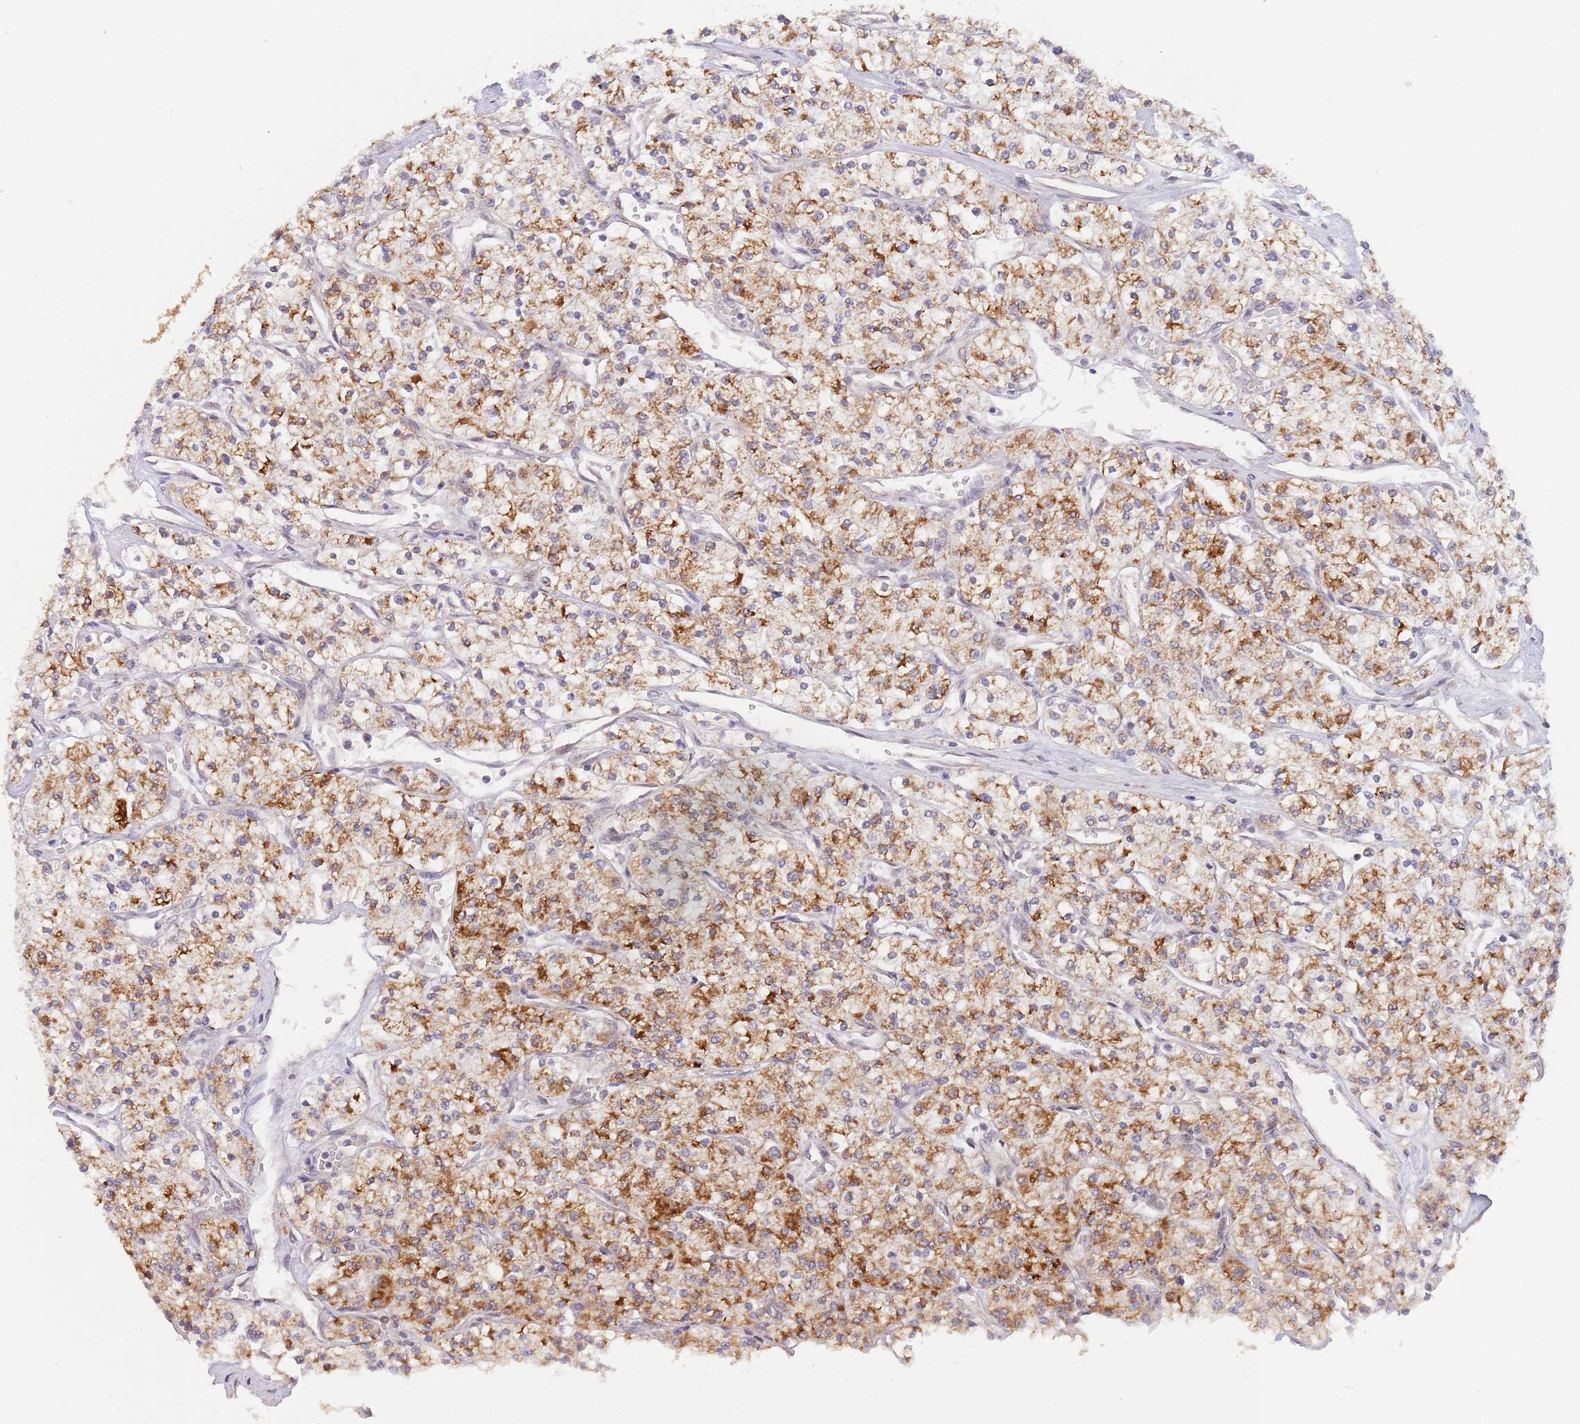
{"staining": {"intensity": "moderate", "quantity": ">75%", "location": "cytoplasmic/membranous"}, "tissue": "renal cancer", "cell_type": "Tumor cells", "image_type": "cancer", "snomed": [{"axis": "morphology", "description": "Adenocarcinoma, NOS"}, {"axis": "topography", "description": "Kidney"}], "caption": "Moderate cytoplasmic/membranous expression for a protein is present in approximately >75% of tumor cells of renal cancer (adenocarcinoma) using immunohistochemistry.", "gene": "UQCC3", "patient": {"sex": "male", "age": 80}}